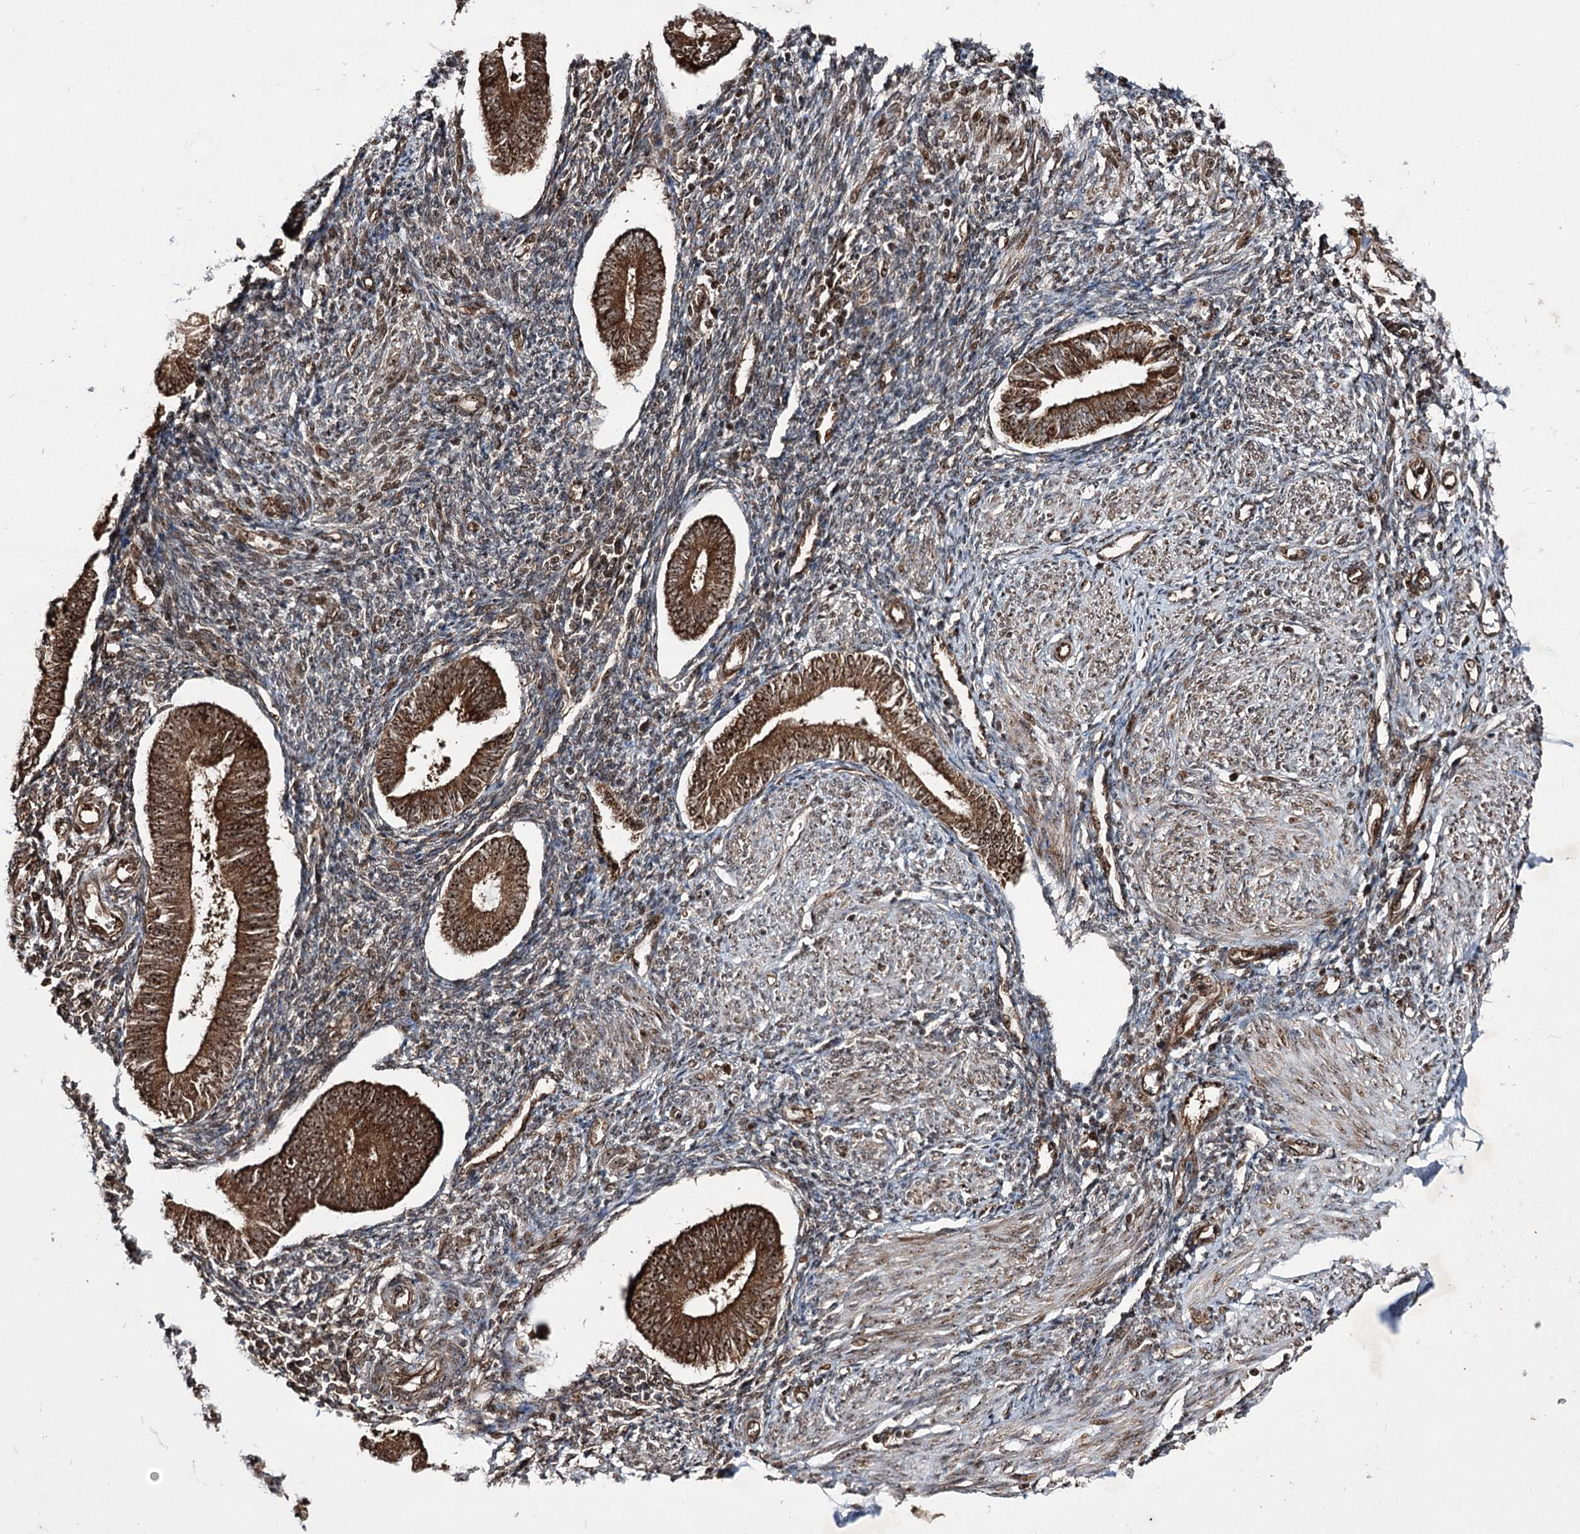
{"staining": {"intensity": "moderate", "quantity": "<25%", "location": "cytoplasmic/membranous,nuclear"}, "tissue": "endometrium", "cell_type": "Cells in endometrial stroma", "image_type": "normal", "snomed": [{"axis": "morphology", "description": "Normal tissue, NOS"}, {"axis": "topography", "description": "Uterus"}, {"axis": "topography", "description": "Endometrium"}], "caption": "High-power microscopy captured an immunohistochemistry (IHC) histopathology image of normal endometrium, revealing moderate cytoplasmic/membranous,nuclear staining in about <25% of cells in endometrial stroma.", "gene": "SERINC5", "patient": {"sex": "female", "age": 48}}